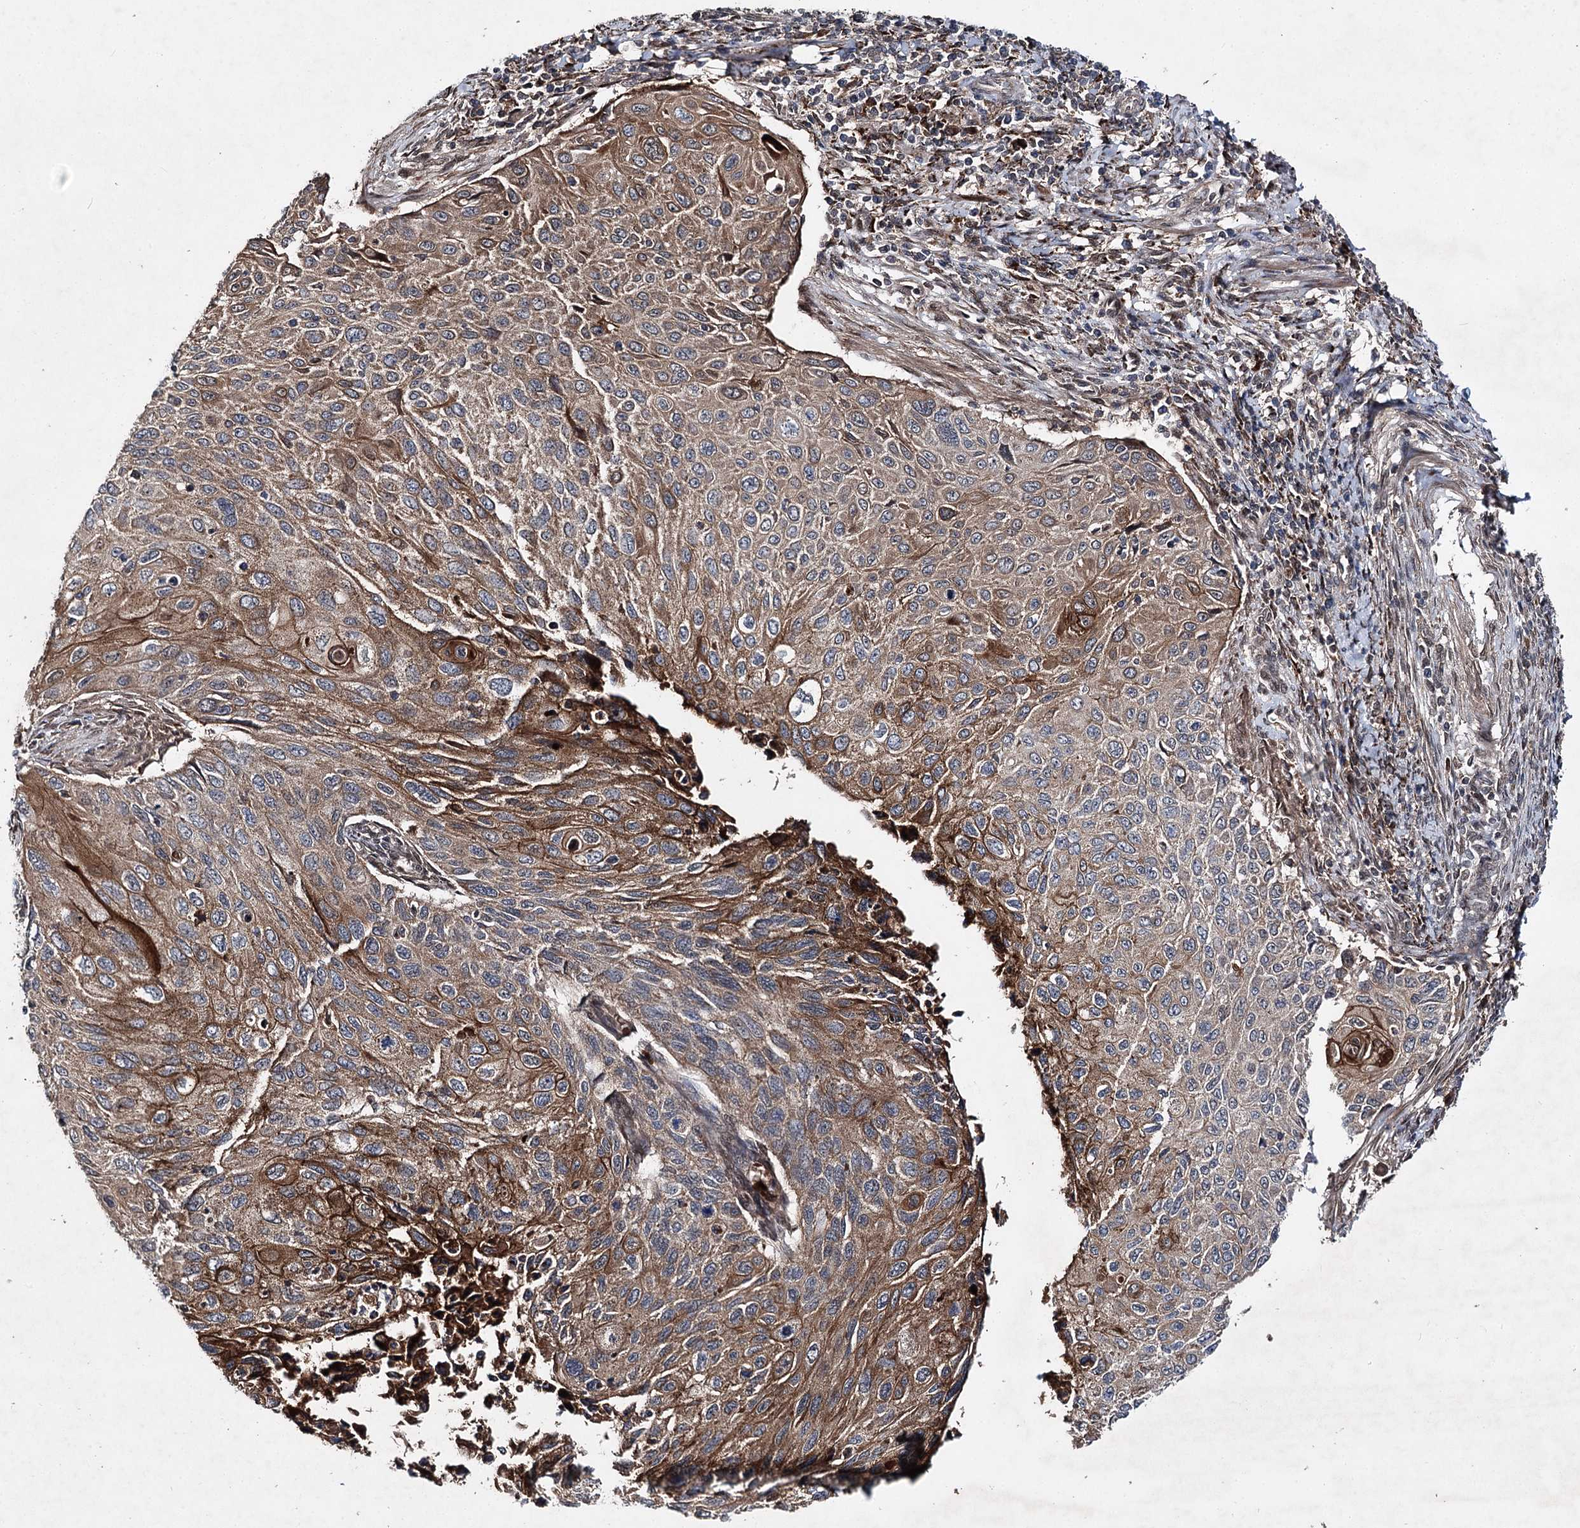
{"staining": {"intensity": "moderate", "quantity": ">75%", "location": "cytoplasmic/membranous"}, "tissue": "cervical cancer", "cell_type": "Tumor cells", "image_type": "cancer", "snomed": [{"axis": "morphology", "description": "Squamous cell carcinoma, NOS"}, {"axis": "topography", "description": "Cervix"}], "caption": "DAB (3,3'-diaminobenzidine) immunohistochemical staining of squamous cell carcinoma (cervical) demonstrates moderate cytoplasmic/membranous protein staining in about >75% of tumor cells. (Stains: DAB (3,3'-diaminobenzidine) in brown, nuclei in blue, Microscopy: brightfield microscopy at high magnification).", "gene": "MSANTD2", "patient": {"sex": "female", "age": 70}}